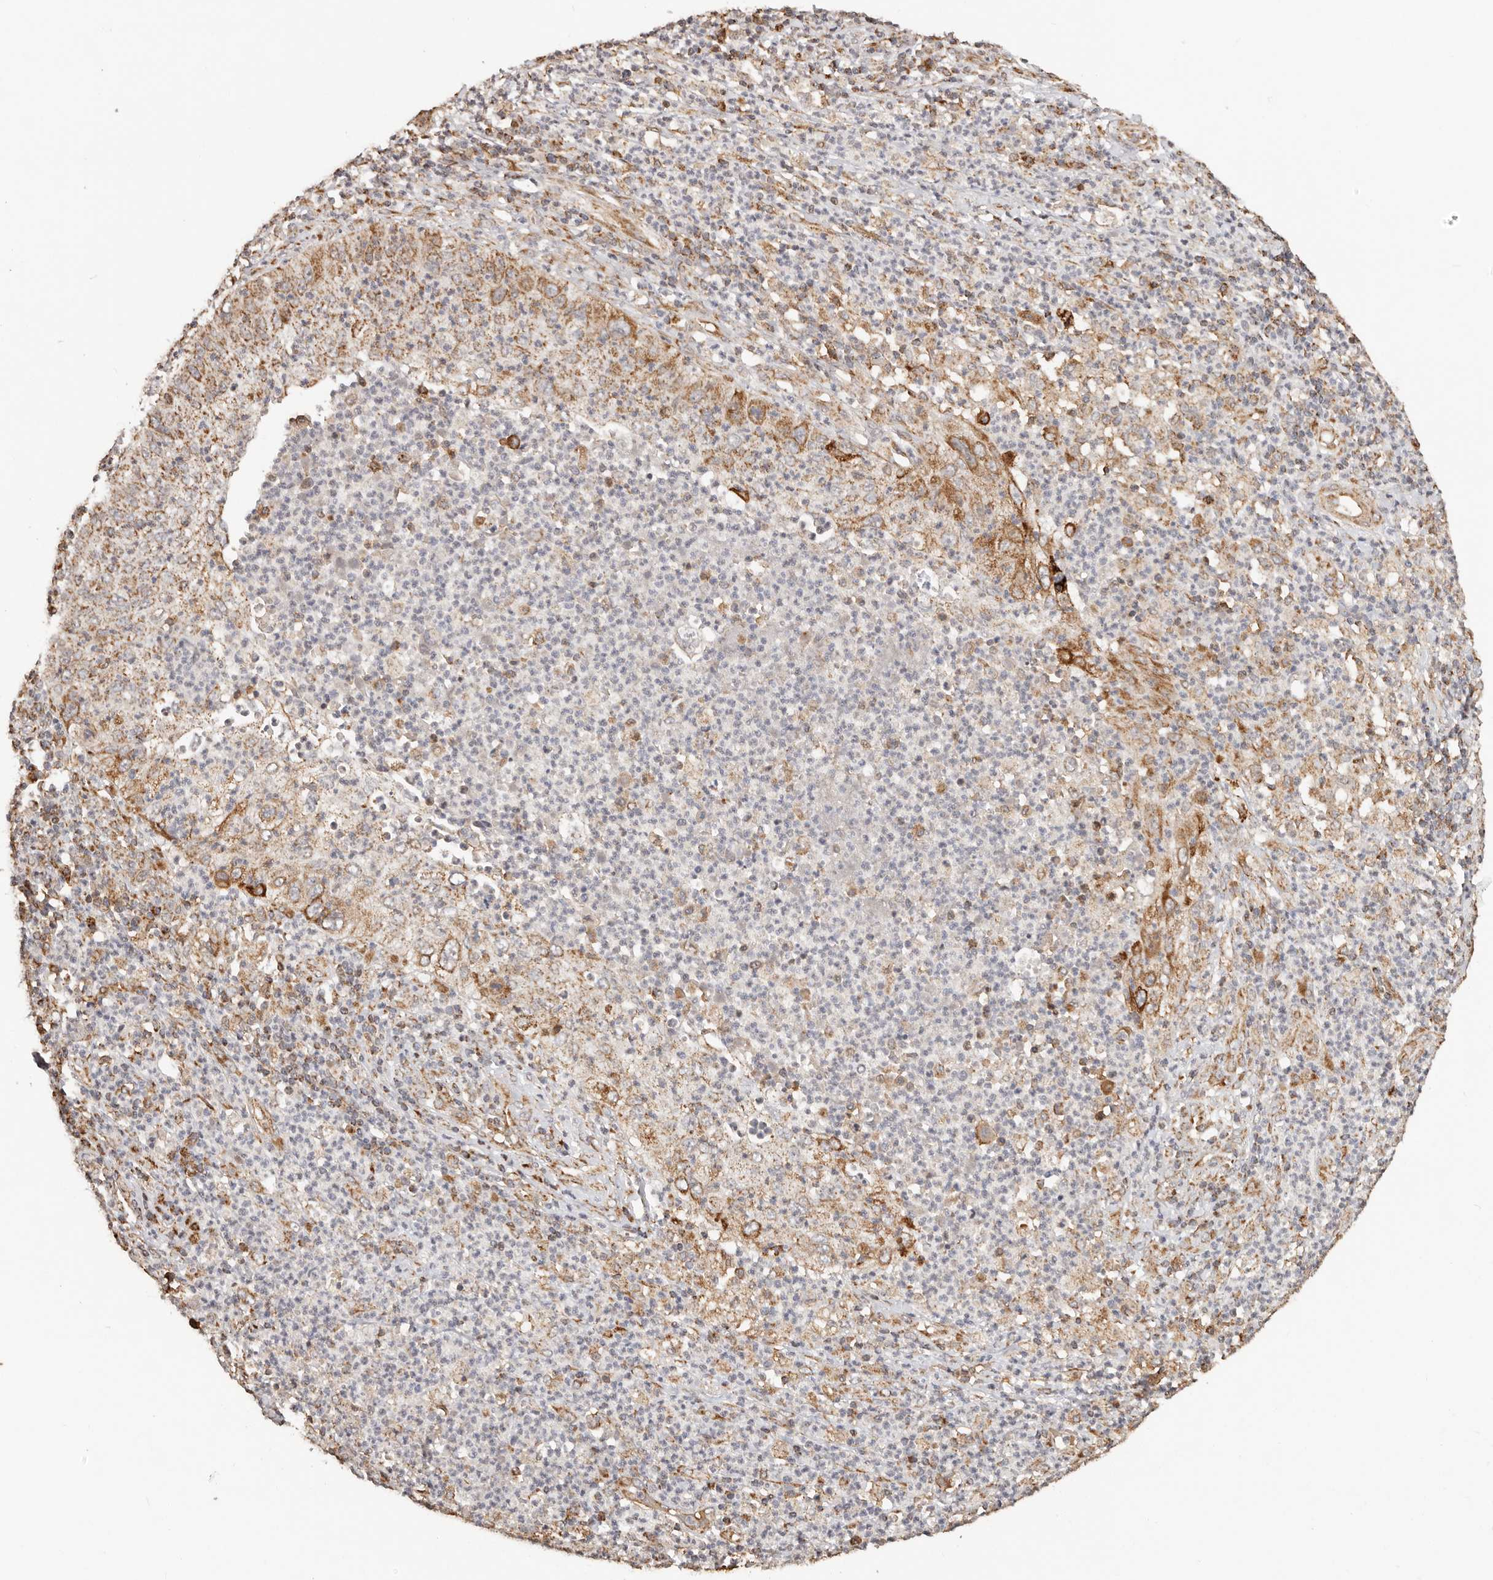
{"staining": {"intensity": "moderate", "quantity": ">75%", "location": "cytoplasmic/membranous"}, "tissue": "cervical cancer", "cell_type": "Tumor cells", "image_type": "cancer", "snomed": [{"axis": "morphology", "description": "Squamous cell carcinoma, NOS"}, {"axis": "topography", "description": "Cervix"}], "caption": "Immunohistochemical staining of squamous cell carcinoma (cervical) shows medium levels of moderate cytoplasmic/membranous protein expression in about >75% of tumor cells. (DAB IHC with brightfield microscopy, high magnification).", "gene": "NDUFB11", "patient": {"sex": "female", "age": 30}}